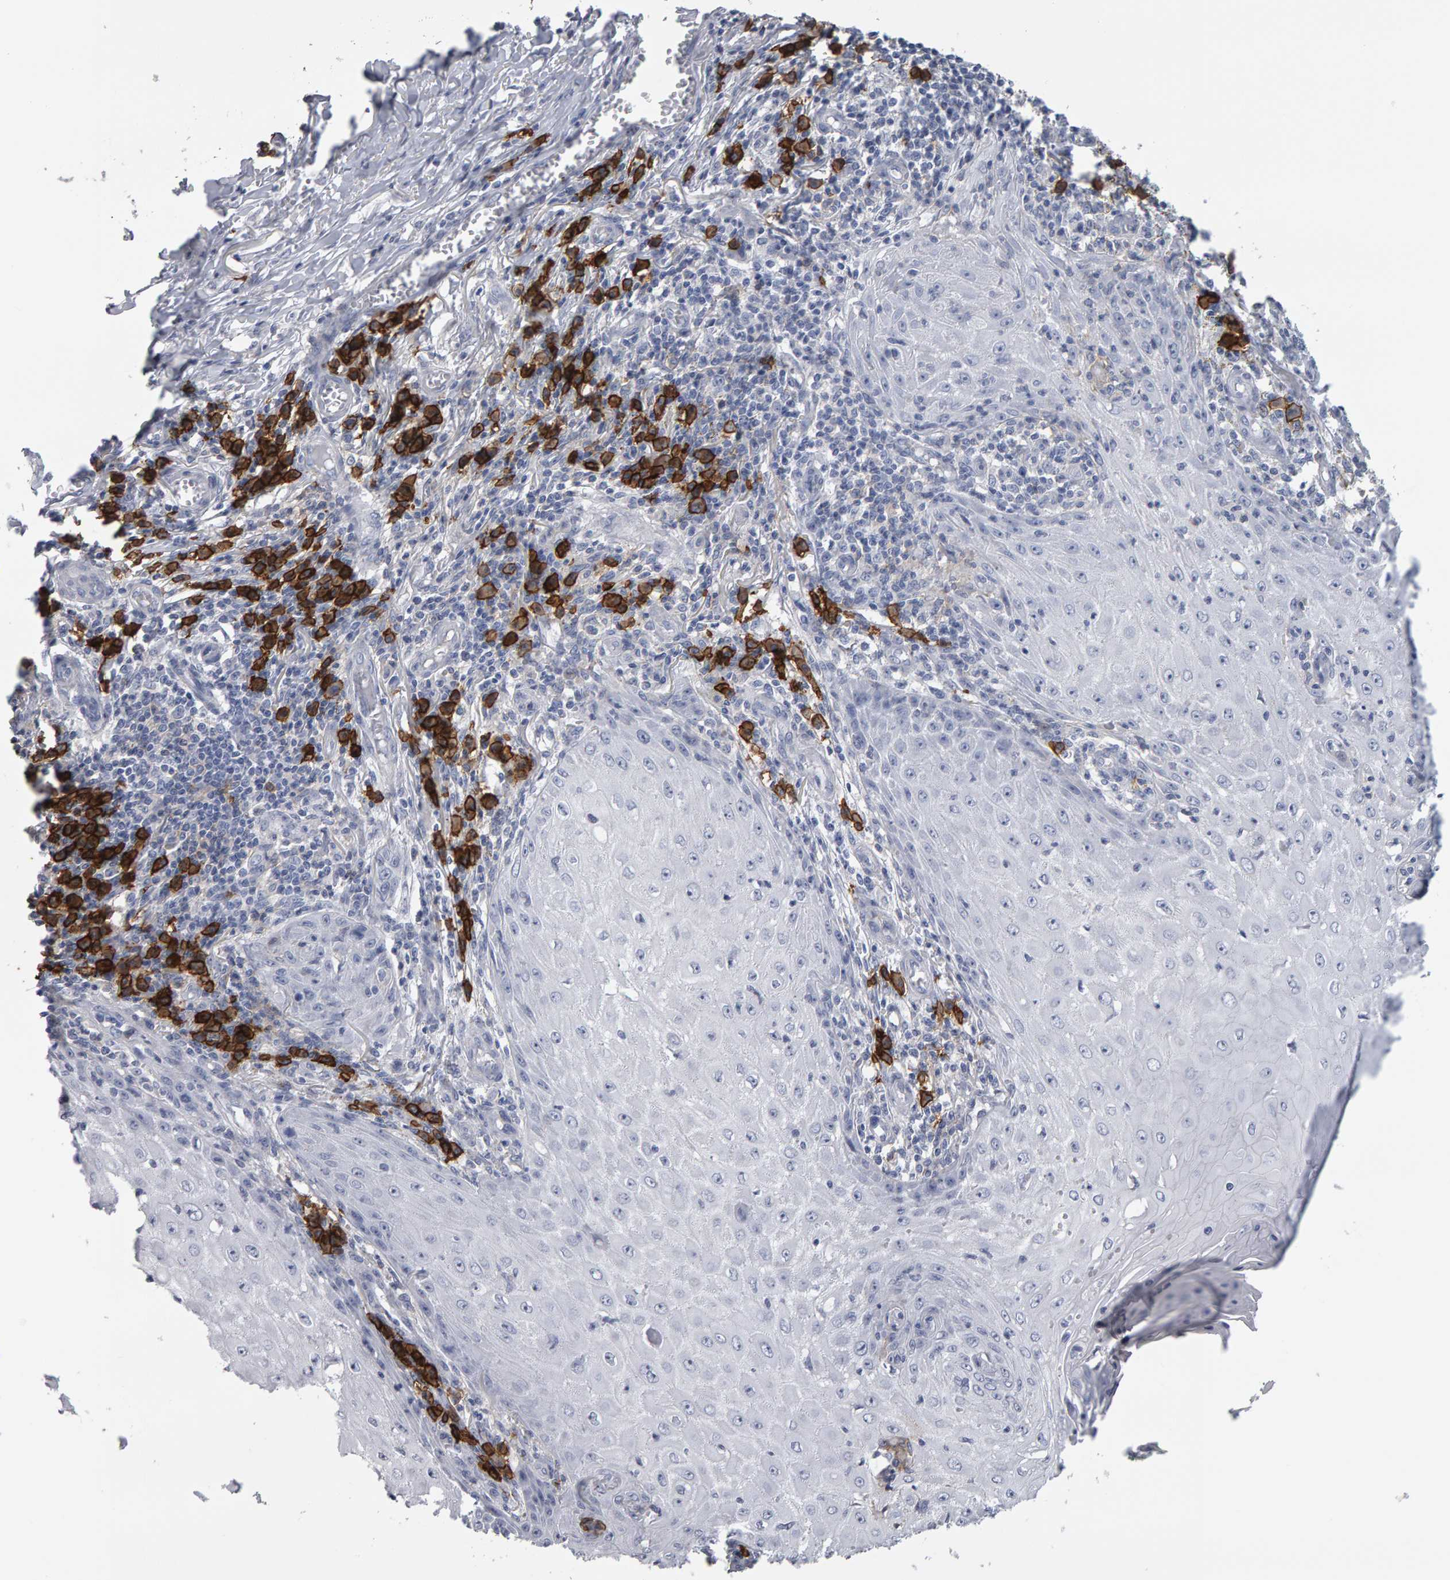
{"staining": {"intensity": "negative", "quantity": "none", "location": "none"}, "tissue": "skin cancer", "cell_type": "Tumor cells", "image_type": "cancer", "snomed": [{"axis": "morphology", "description": "Squamous cell carcinoma, NOS"}, {"axis": "topography", "description": "Skin"}], "caption": "The micrograph shows no significant expression in tumor cells of skin cancer (squamous cell carcinoma). (Brightfield microscopy of DAB immunohistochemistry at high magnification).", "gene": "CD38", "patient": {"sex": "female", "age": 73}}